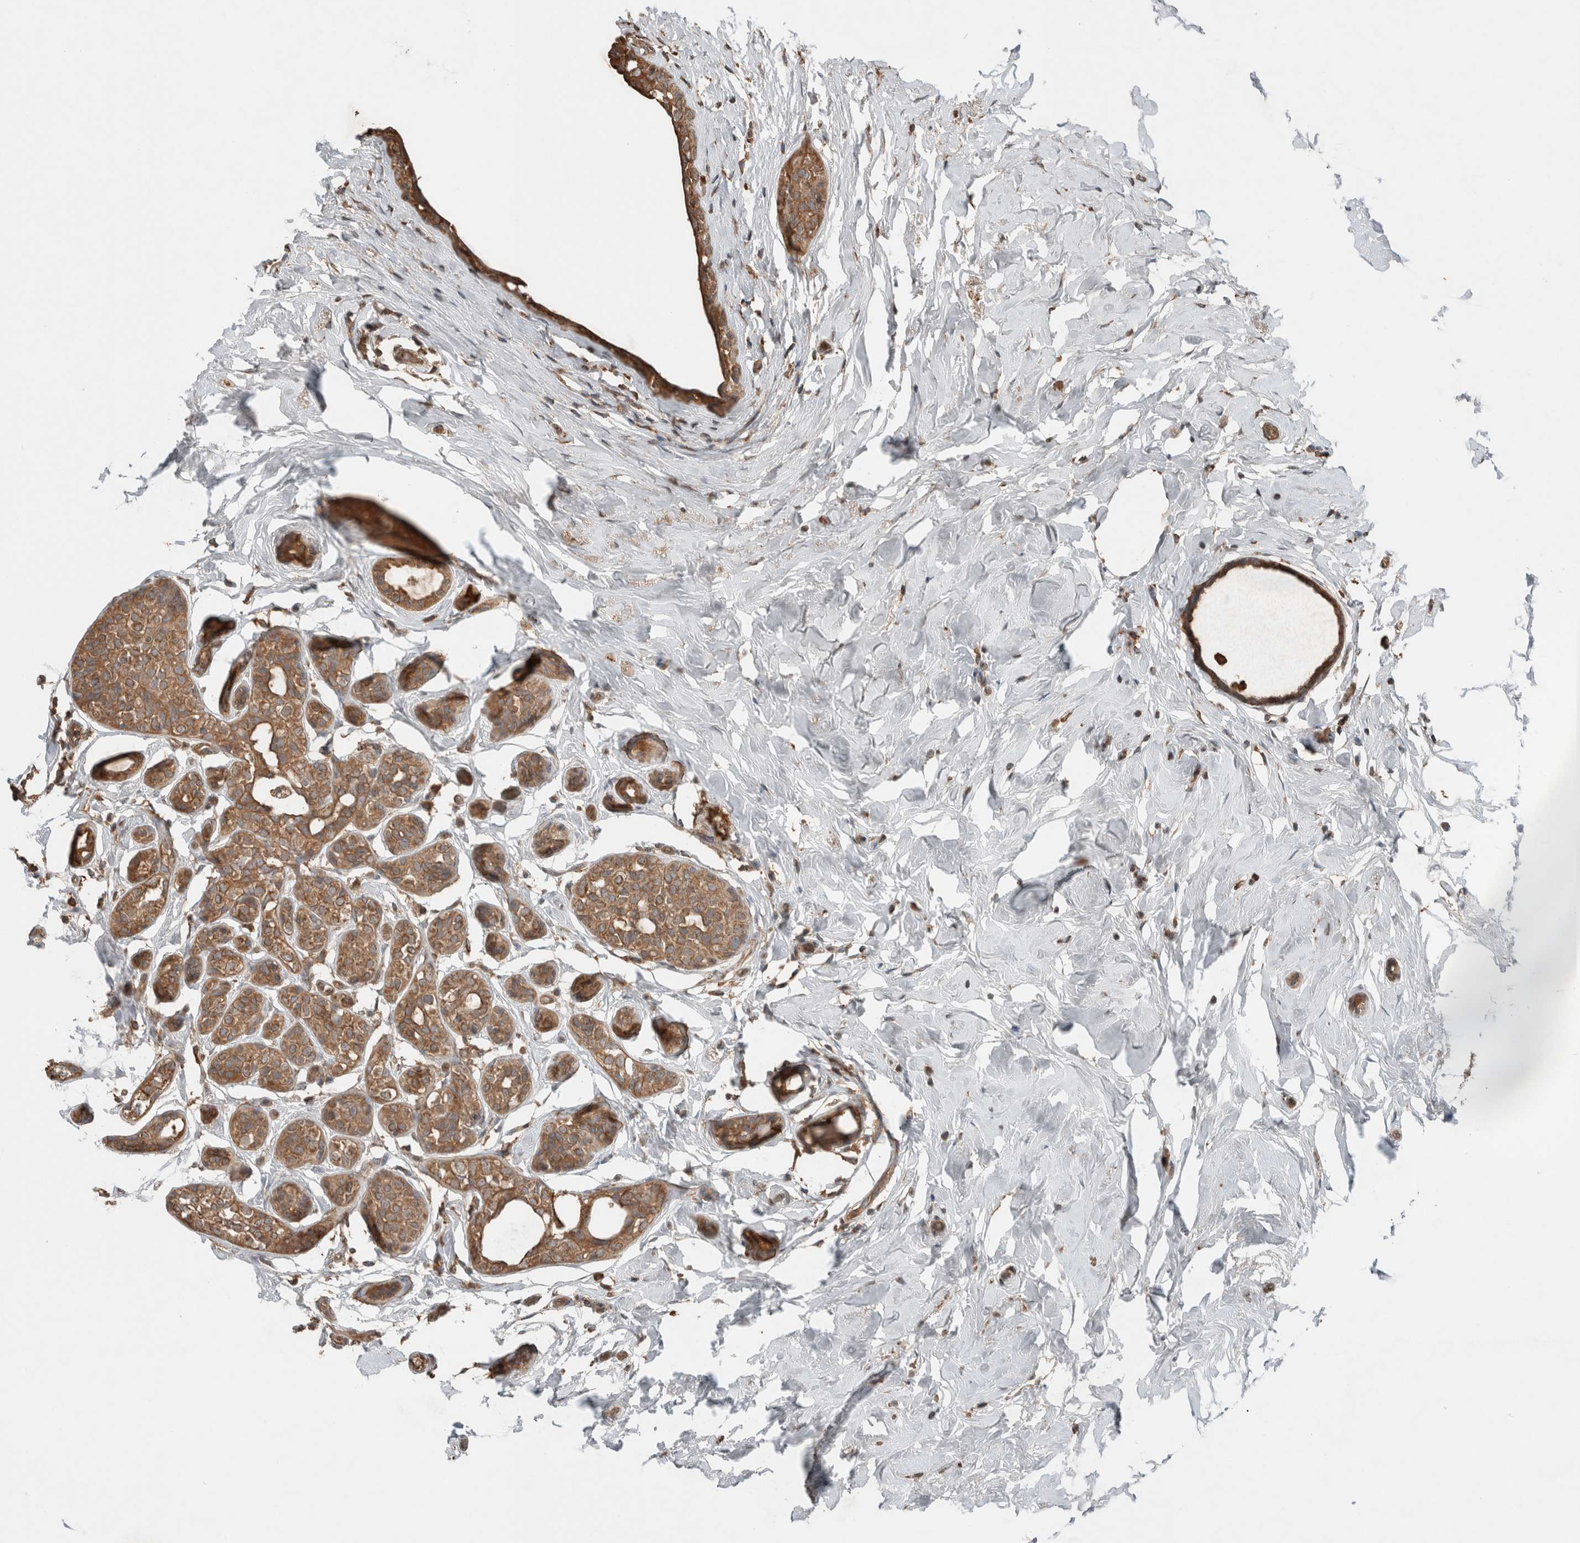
{"staining": {"intensity": "moderate", "quantity": ">75%", "location": "cytoplasmic/membranous"}, "tissue": "breast cancer", "cell_type": "Tumor cells", "image_type": "cancer", "snomed": [{"axis": "morphology", "description": "Duct carcinoma"}, {"axis": "topography", "description": "Breast"}], "caption": "Breast cancer (invasive ductal carcinoma) tissue shows moderate cytoplasmic/membranous expression in about >75% of tumor cells Immunohistochemistry (ihc) stains the protein in brown and the nuclei are stained blue.", "gene": "KLK14", "patient": {"sex": "female", "age": 55}}